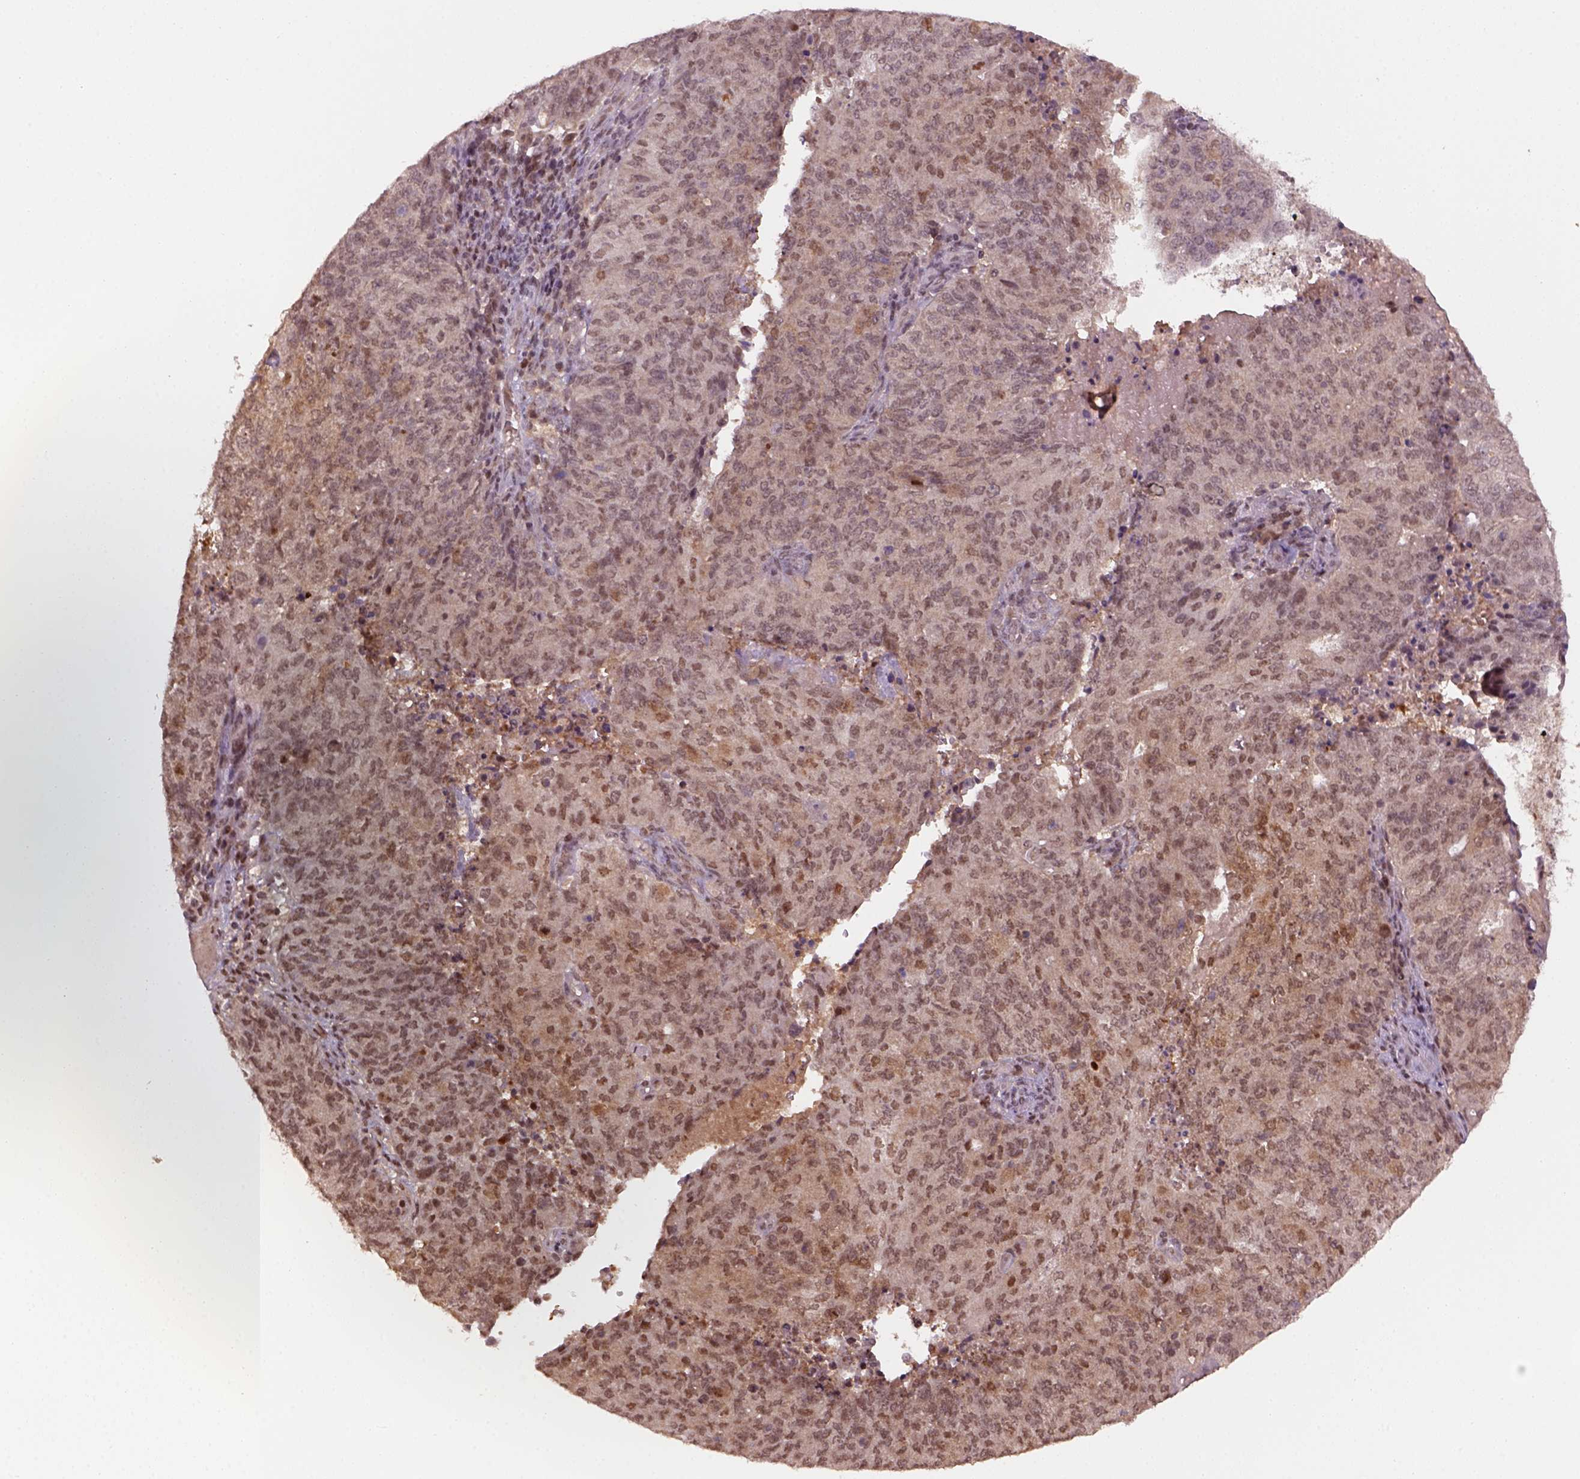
{"staining": {"intensity": "moderate", "quantity": ">75%", "location": "nuclear"}, "tissue": "endometrial cancer", "cell_type": "Tumor cells", "image_type": "cancer", "snomed": [{"axis": "morphology", "description": "Adenocarcinoma, NOS"}, {"axis": "topography", "description": "Endometrium"}], "caption": "A high-resolution photomicrograph shows immunohistochemistry staining of endometrial cancer (adenocarcinoma), which demonstrates moderate nuclear staining in approximately >75% of tumor cells.", "gene": "GOT1", "patient": {"sex": "female", "age": 82}}